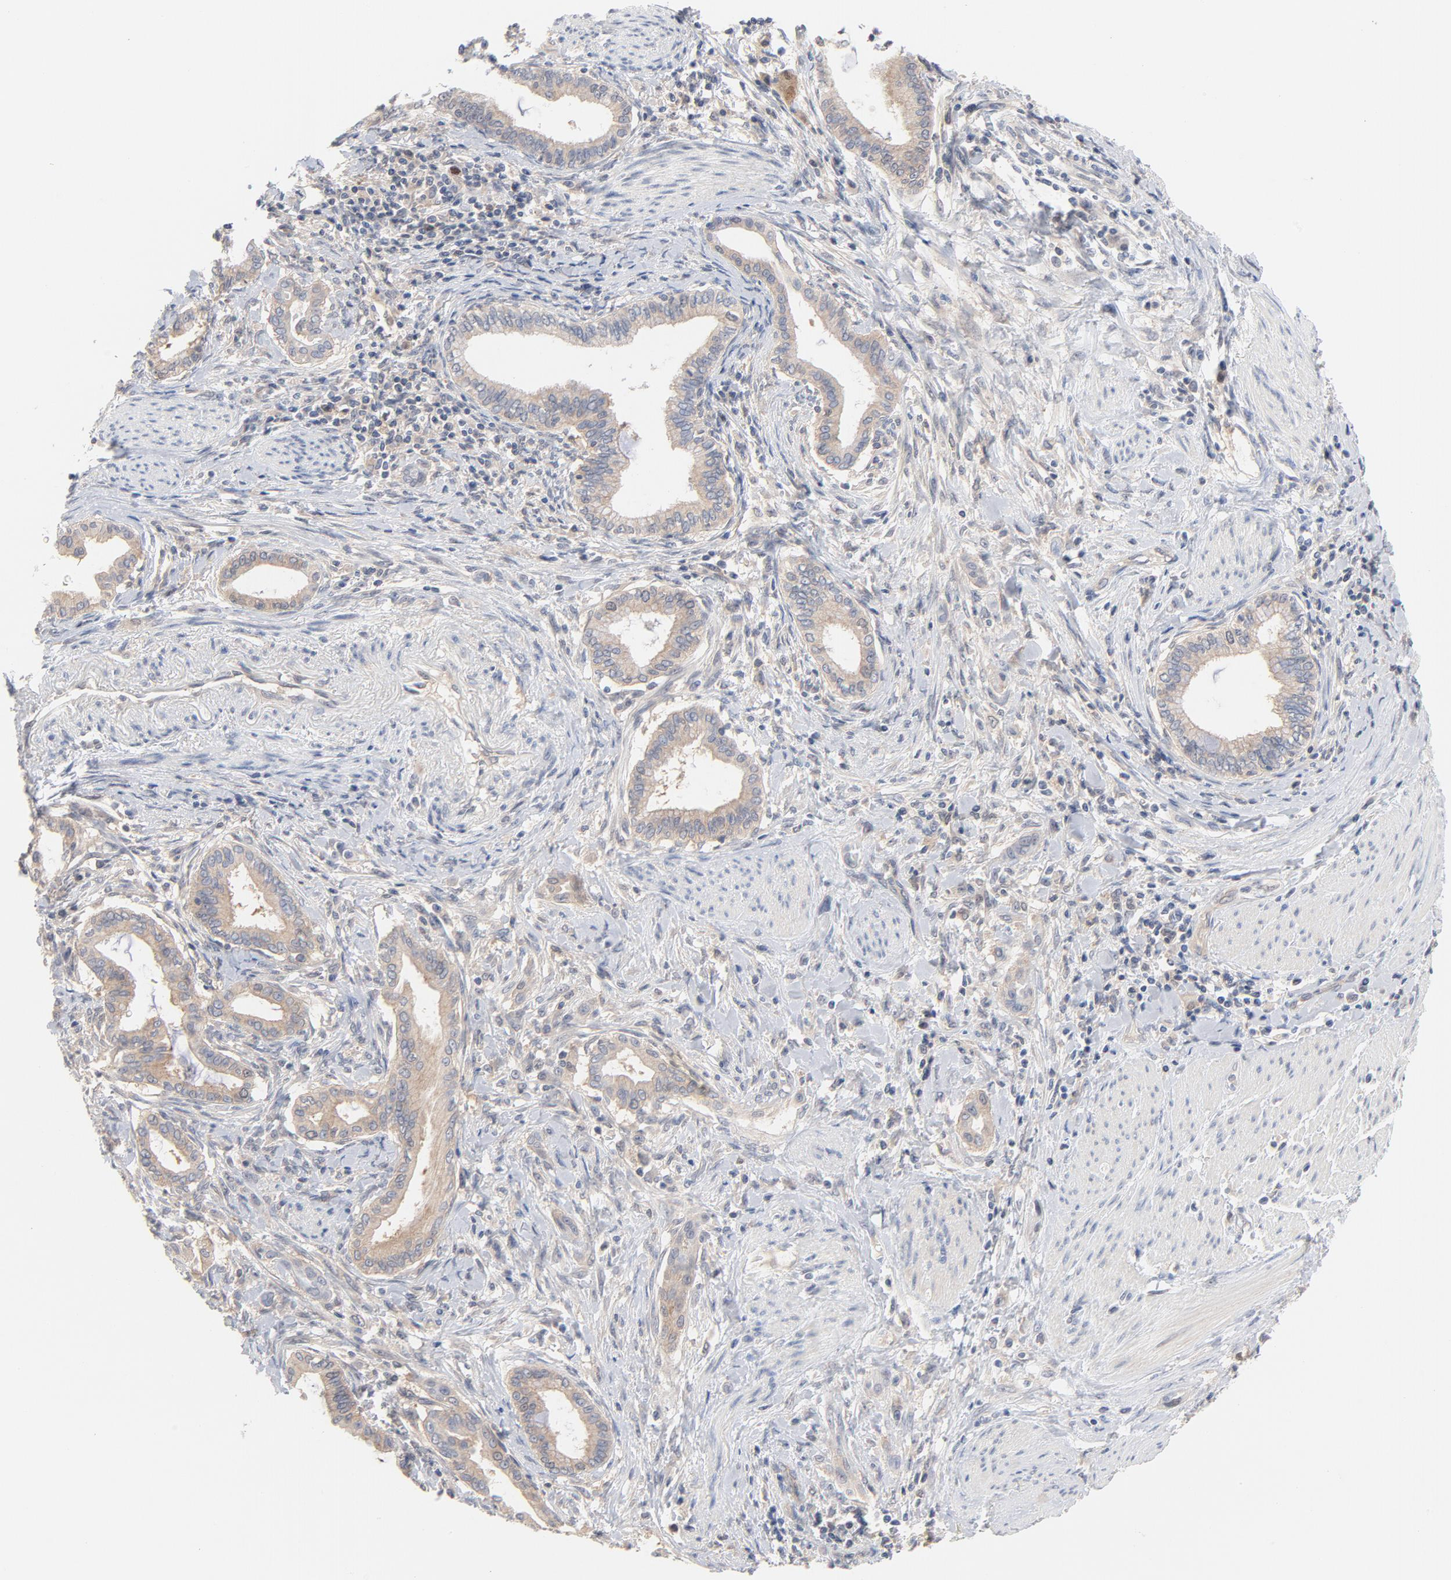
{"staining": {"intensity": "weak", "quantity": "25%-75%", "location": "cytoplasmic/membranous"}, "tissue": "pancreatic cancer", "cell_type": "Tumor cells", "image_type": "cancer", "snomed": [{"axis": "morphology", "description": "Adenocarcinoma, NOS"}, {"axis": "topography", "description": "Pancreas"}], "caption": "Pancreatic cancer (adenocarcinoma) tissue reveals weak cytoplasmic/membranous staining in about 25%-75% of tumor cells The staining was performed using DAB to visualize the protein expression in brown, while the nuclei were stained in blue with hematoxylin (Magnification: 20x).", "gene": "UBL4A", "patient": {"sex": "female", "age": 64}}